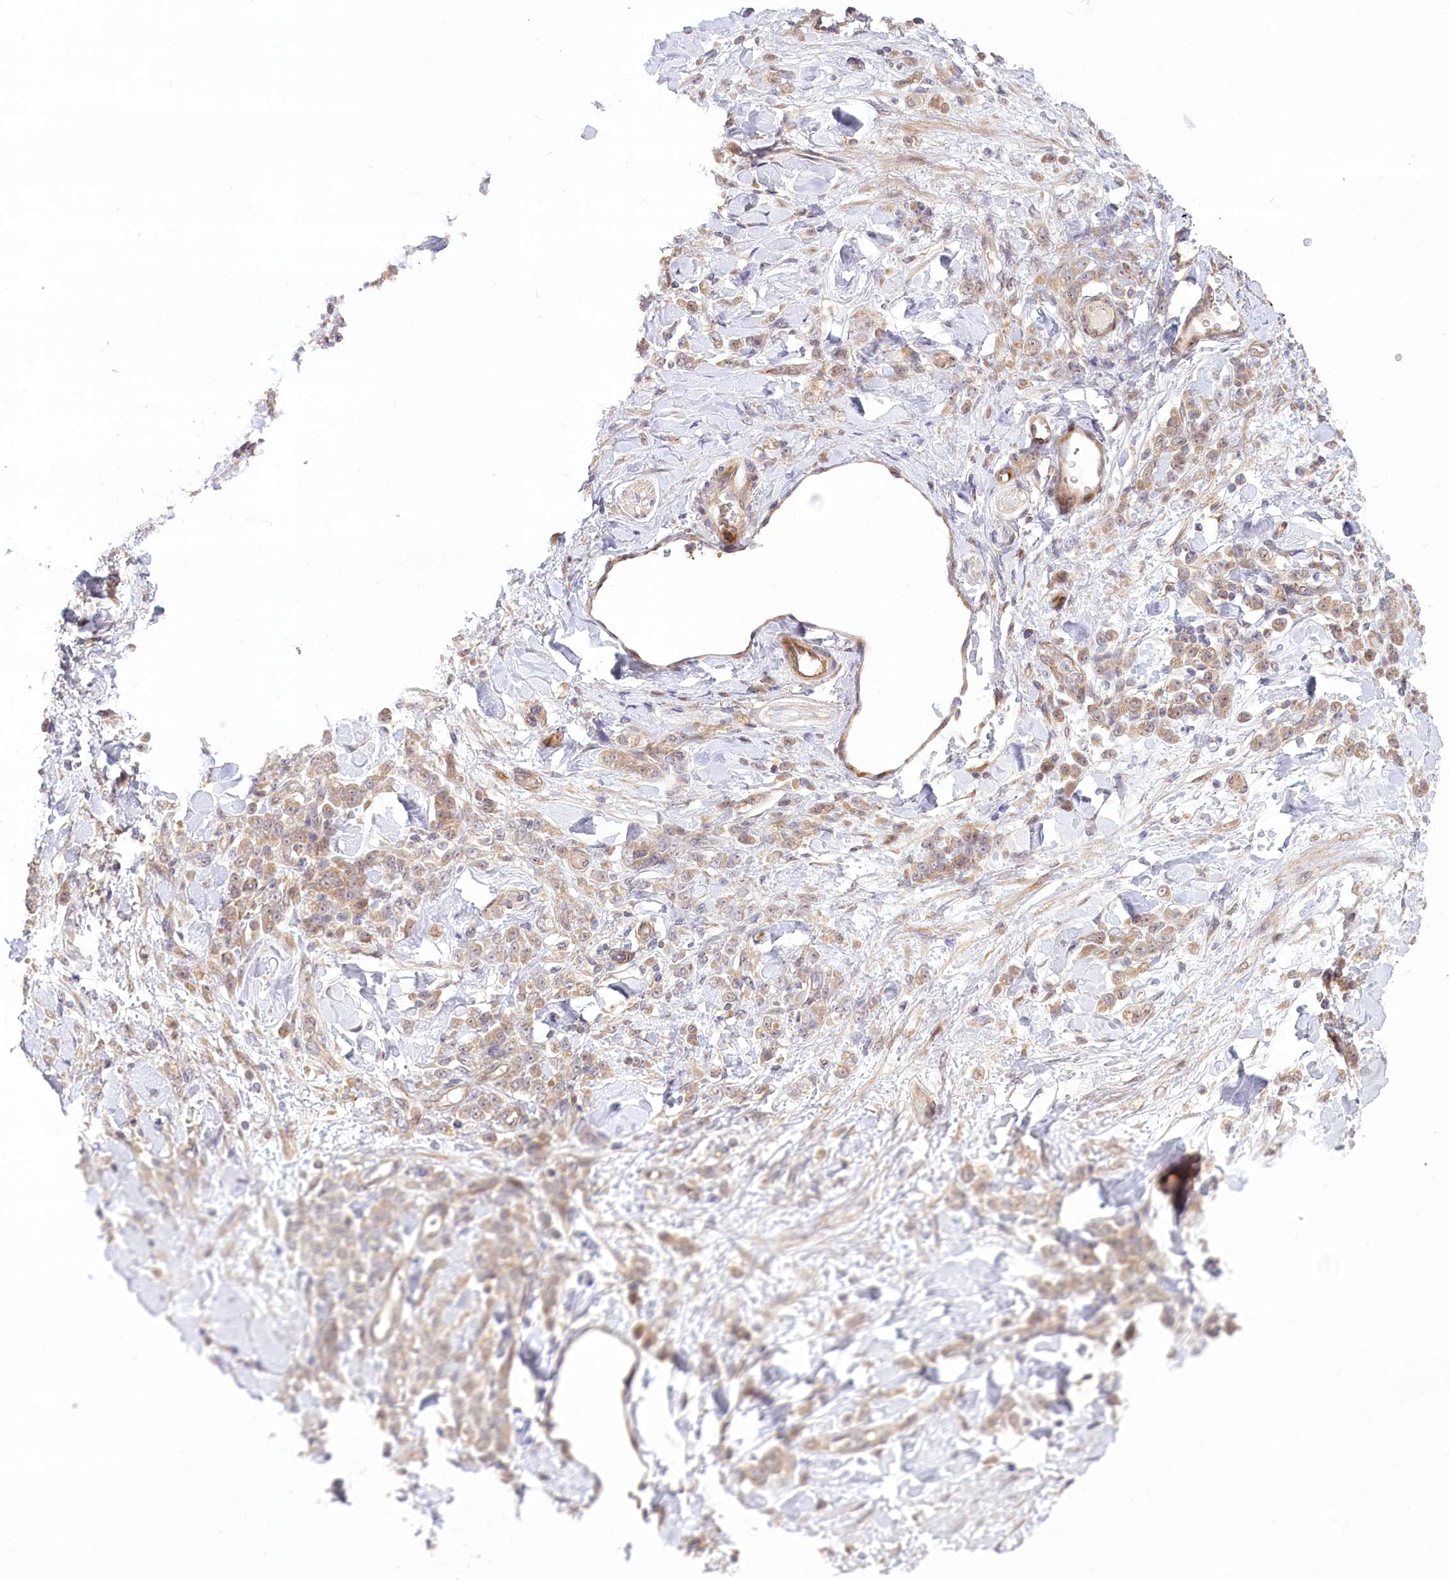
{"staining": {"intensity": "weak", "quantity": "25%-75%", "location": "cytoplasmic/membranous"}, "tissue": "stomach cancer", "cell_type": "Tumor cells", "image_type": "cancer", "snomed": [{"axis": "morphology", "description": "Normal tissue, NOS"}, {"axis": "morphology", "description": "Adenocarcinoma, NOS"}, {"axis": "topography", "description": "Stomach"}], "caption": "Protein staining by immunohistochemistry (IHC) demonstrates weak cytoplasmic/membranous expression in about 25%-75% of tumor cells in stomach cancer (adenocarcinoma). Immunohistochemistry (ihc) stains the protein in brown and the nuclei are stained blue.", "gene": "CEP70", "patient": {"sex": "male", "age": 82}}